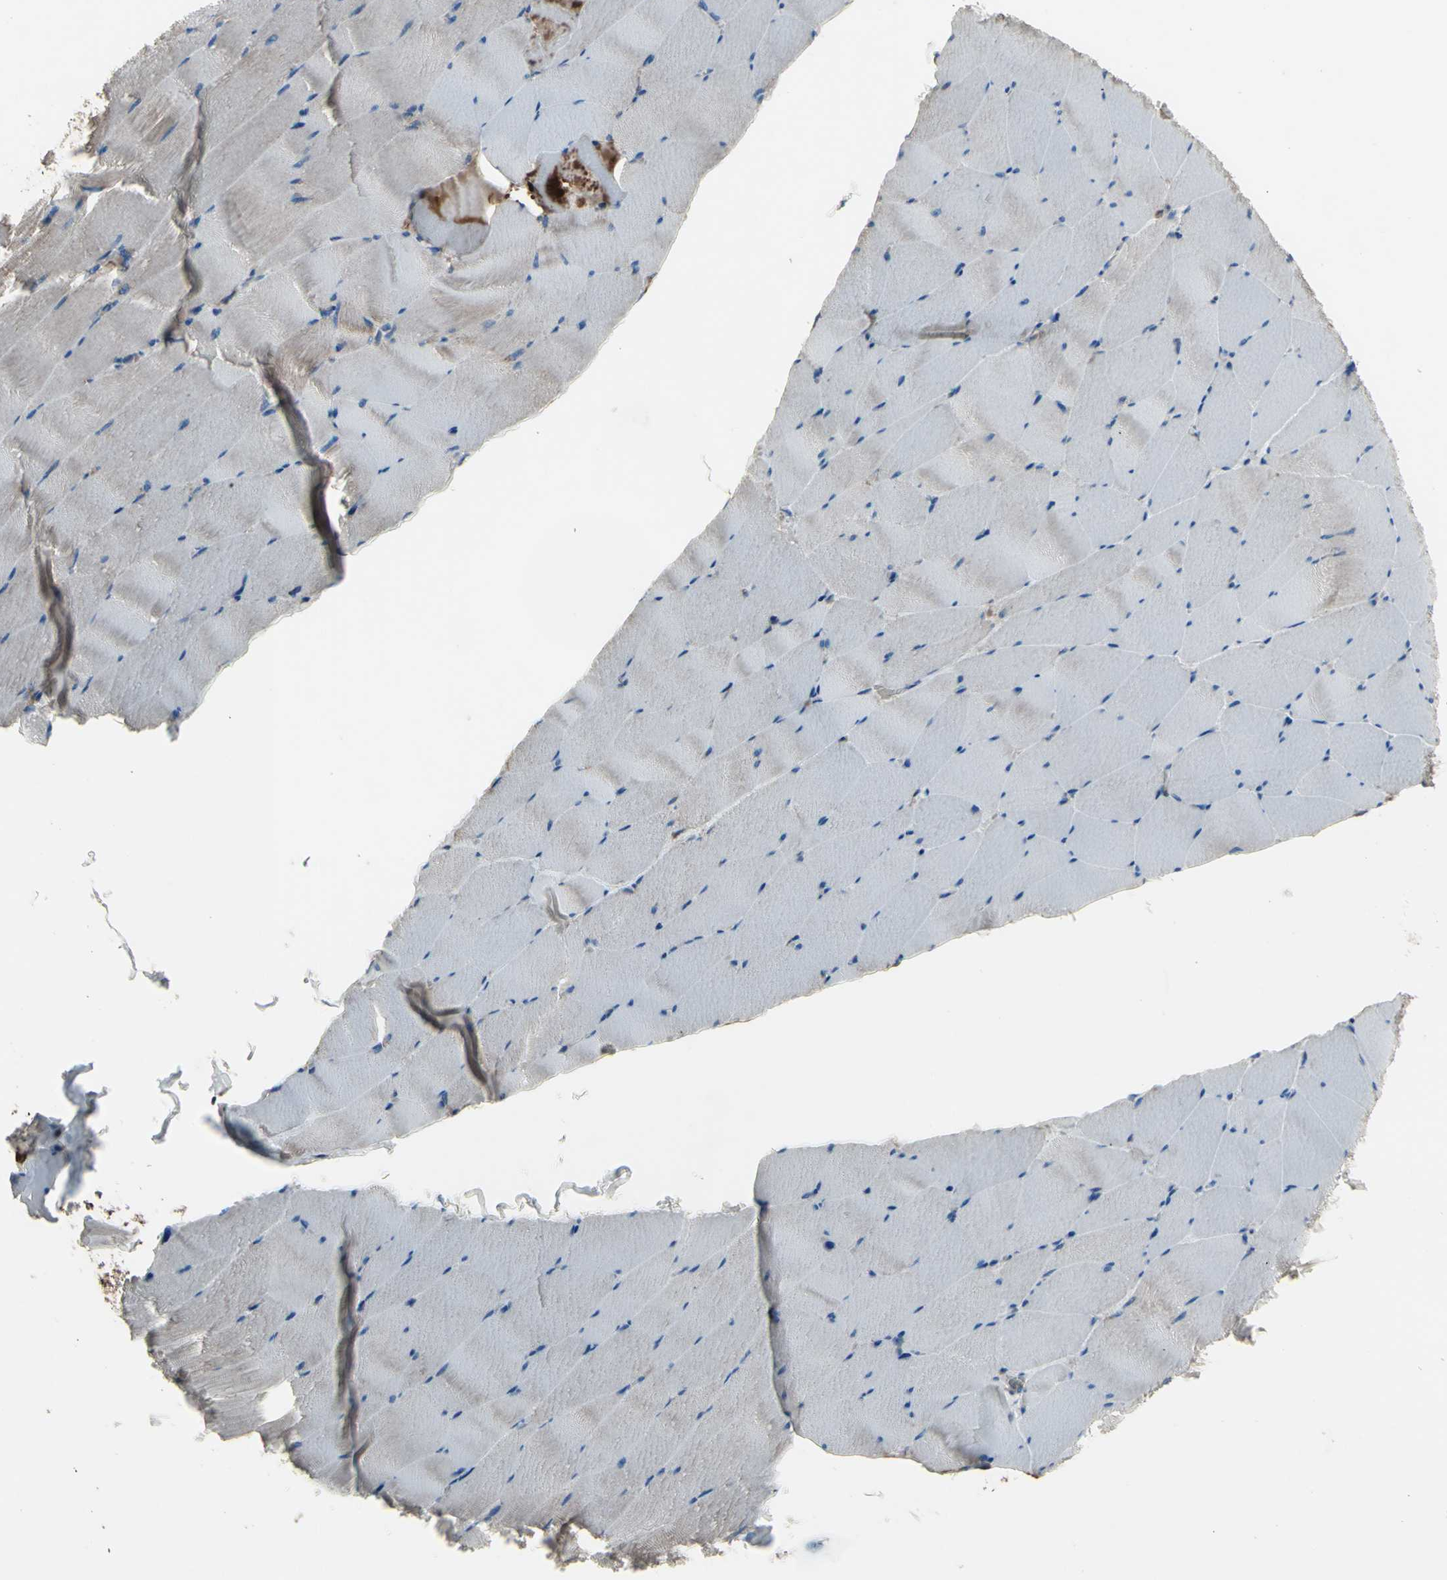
{"staining": {"intensity": "weak", "quantity": ">75%", "location": "cytoplasmic/membranous"}, "tissue": "skeletal muscle", "cell_type": "Myocytes", "image_type": "normal", "snomed": [{"axis": "morphology", "description": "Normal tissue, NOS"}, {"axis": "topography", "description": "Skeletal muscle"}], "caption": "The photomicrograph exhibits immunohistochemical staining of benign skeletal muscle. There is weak cytoplasmic/membranous expression is appreciated in about >75% of myocytes.", "gene": "EMC7", "patient": {"sex": "male", "age": 62}}